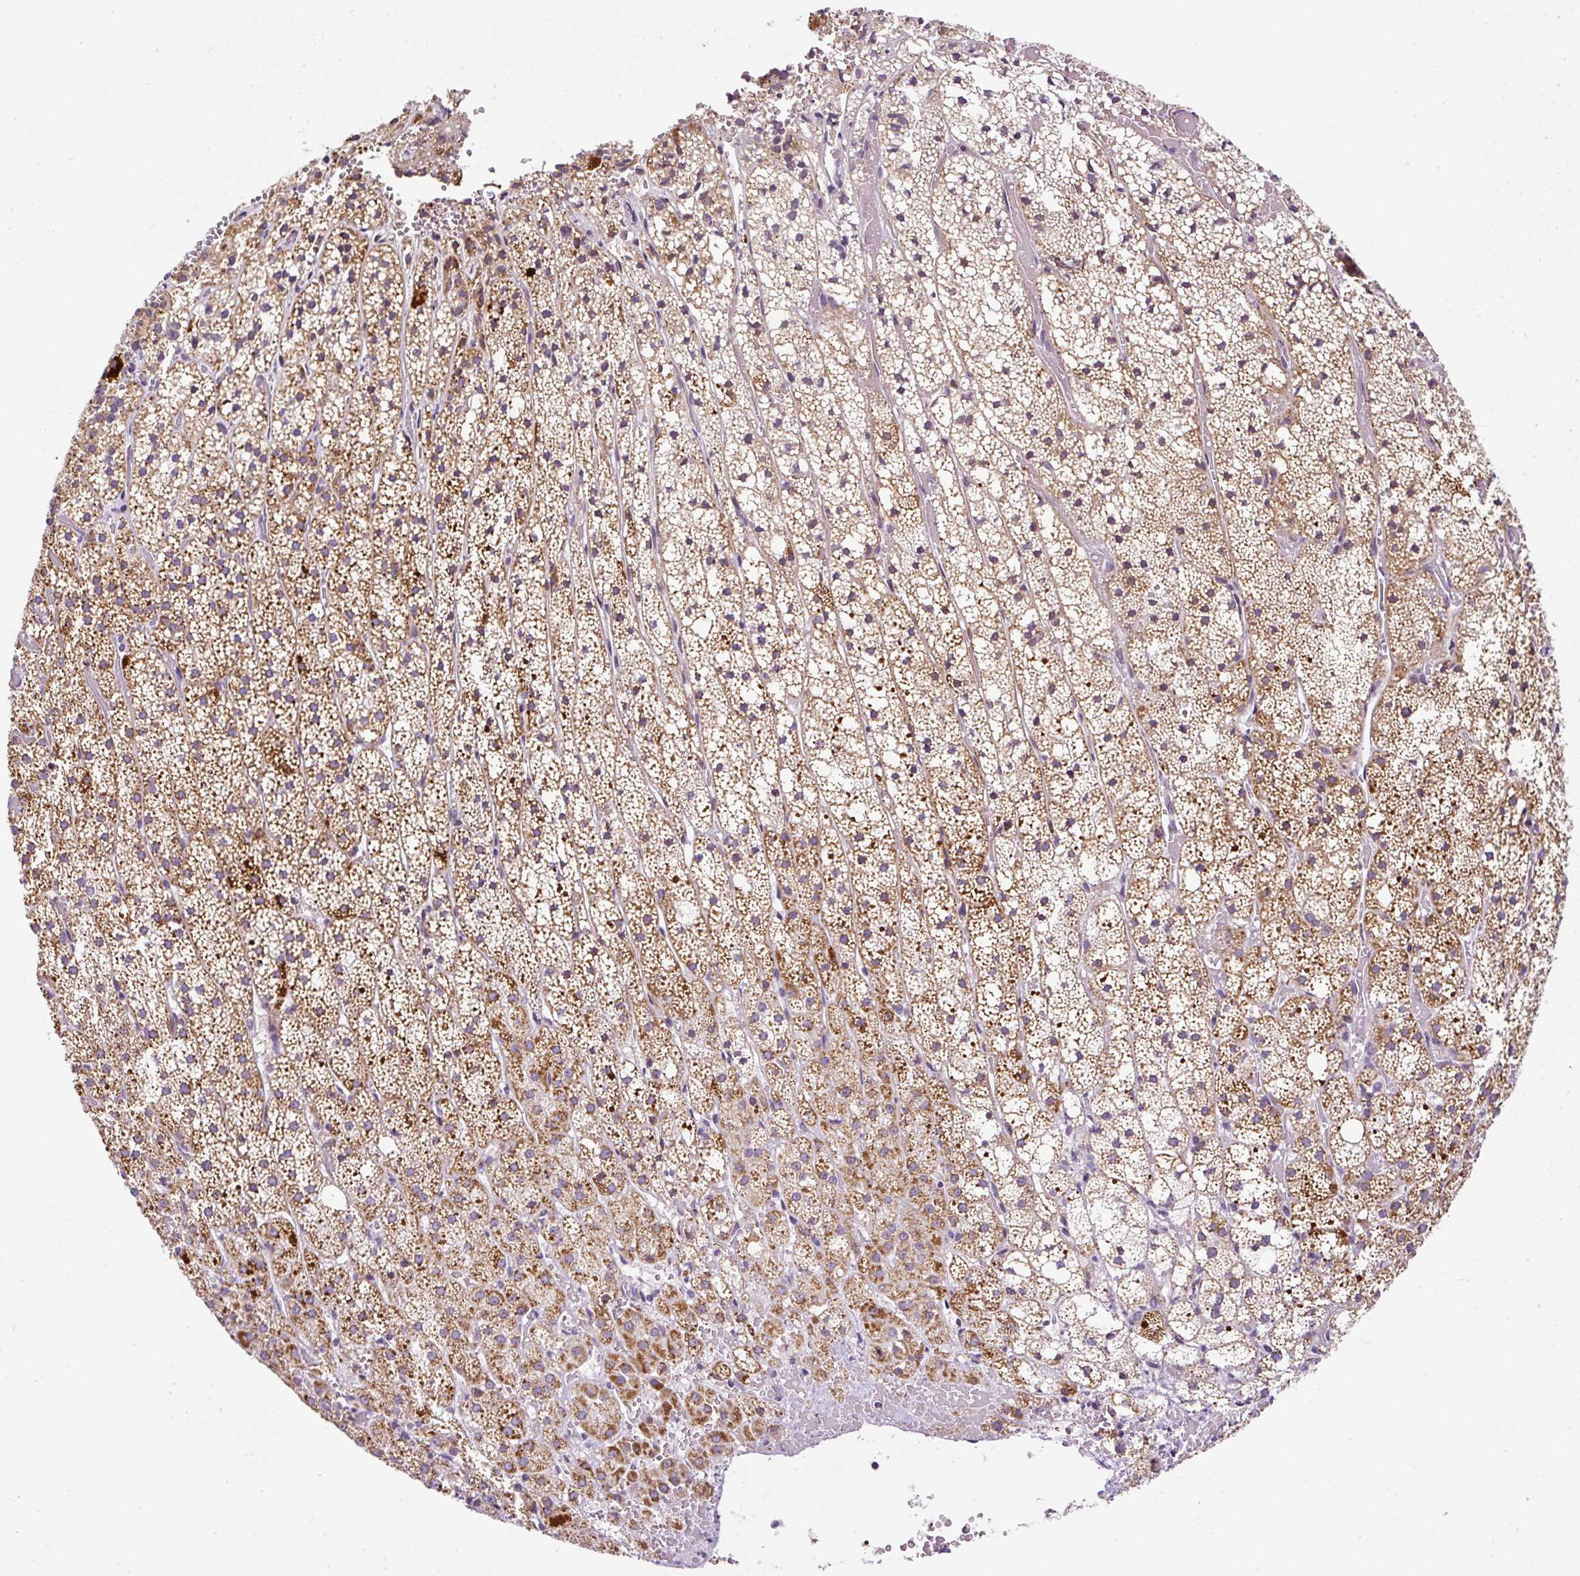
{"staining": {"intensity": "moderate", "quantity": ">75%", "location": "cytoplasmic/membranous"}, "tissue": "adrenal gland", "cell_type": "Glandular cells", "image_type": "normal", "snomed": [{"axis": "morphology", "description": "Normal tissue, NOS"}, {"axis": "topography", "description": "Adrenal gland"}], "caption": "The photomicrograph displays a brown stain indicating the presence of a protein in the cytoplasmic/membranous of glandular cells in adrenal gland. (Brightfield microscopy of DAB IHC at high magnification).", "gene": "FMC1", "patient": {"sex": "male", "age": 53}}